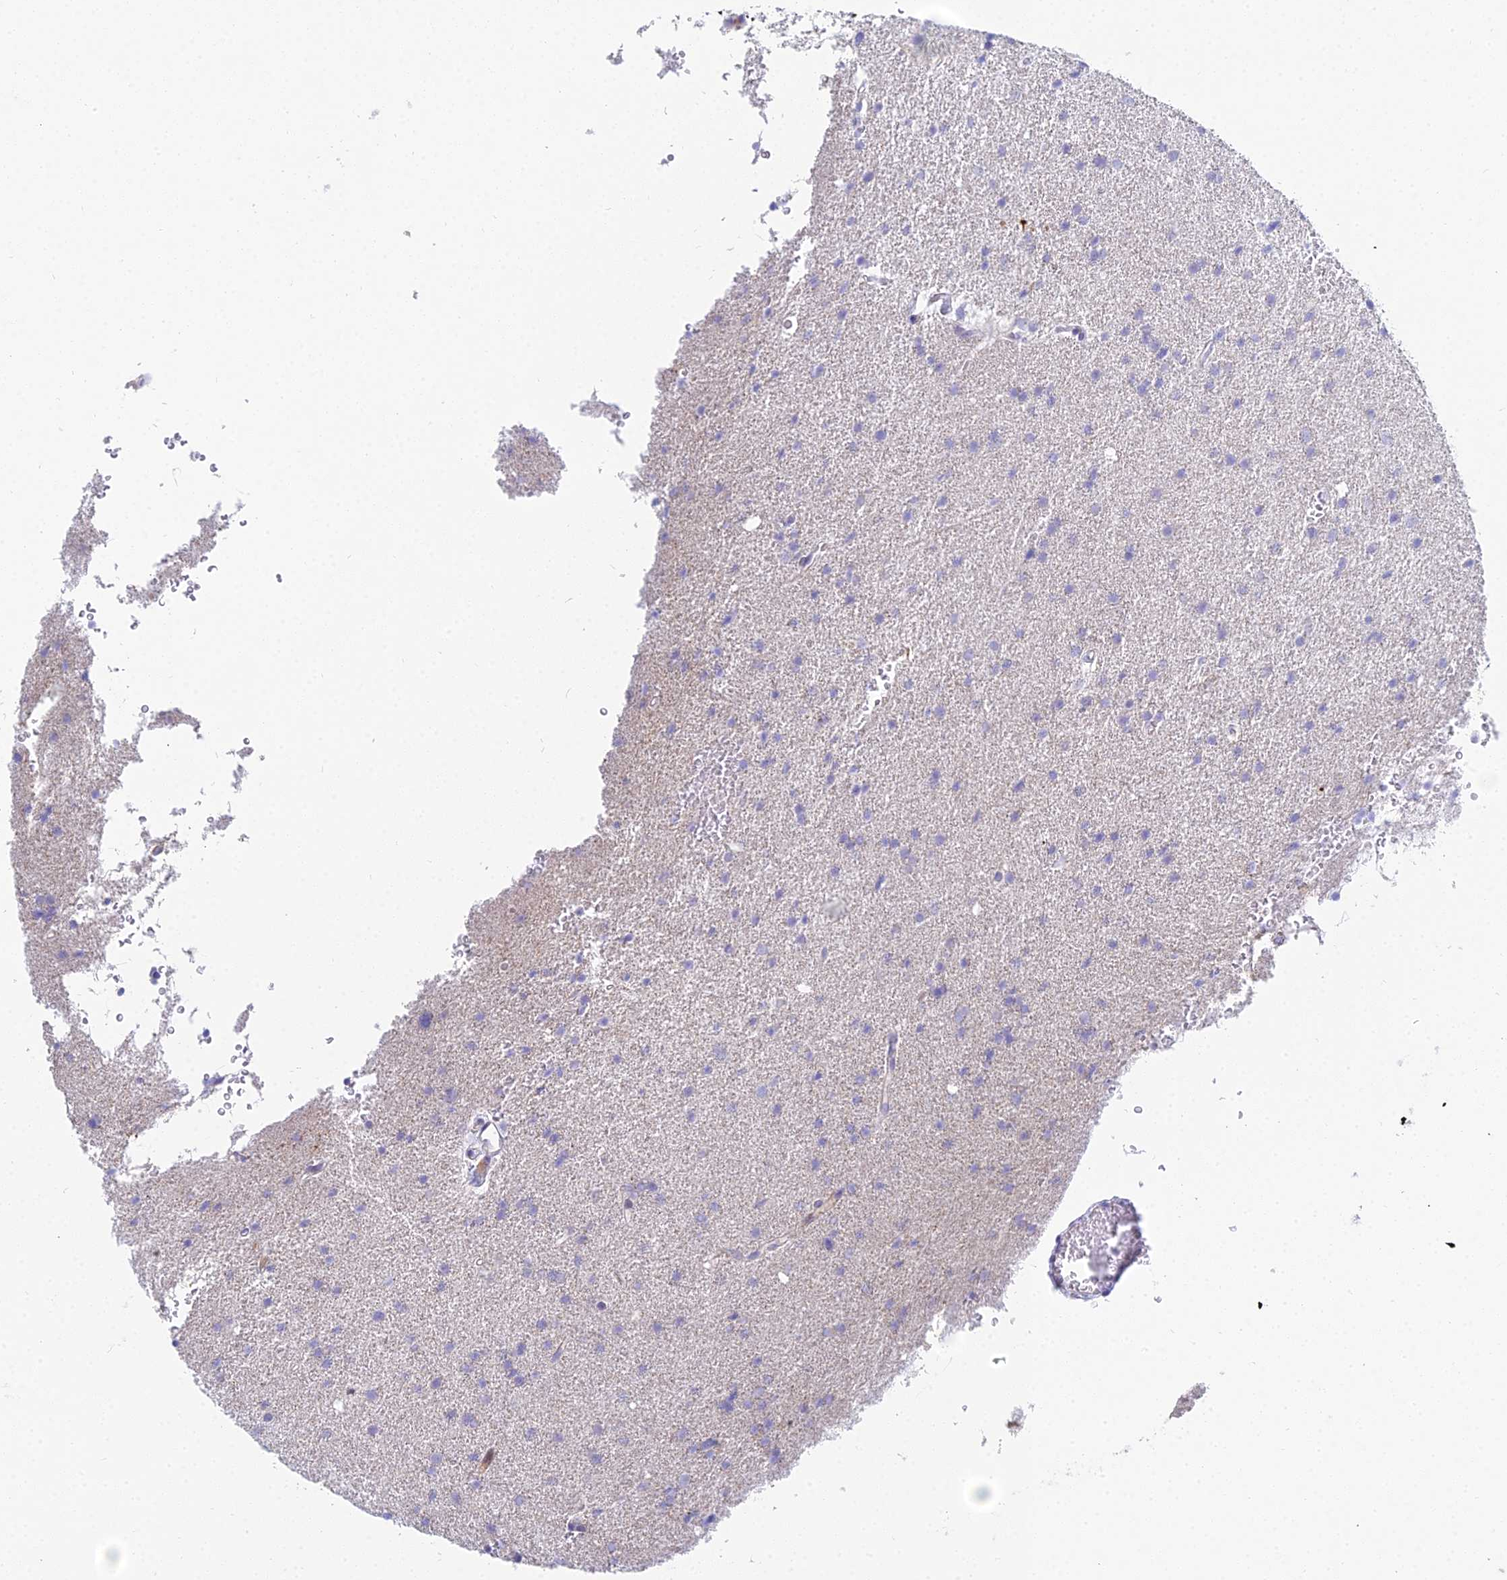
{"staining": {"intensity": "negative", "quantity": "none", "location": "none"}, "tissue": "glioma", "cell_type": "Tumor cells", "image_type": "cancer", "snomed": [{"axis": "morphology", "description": "Glioma, malignant, High grade"}, {"axis": "topography", "description": "Cerebral cortex"}], "caption": "Tumor cells are negative for brown protein staining in glioma. (DAB immunohistochemistry (IHC) with hematoxylin counter stain).", "gene": "PRR13", "patient": {"sex": "female", "age": 36}}